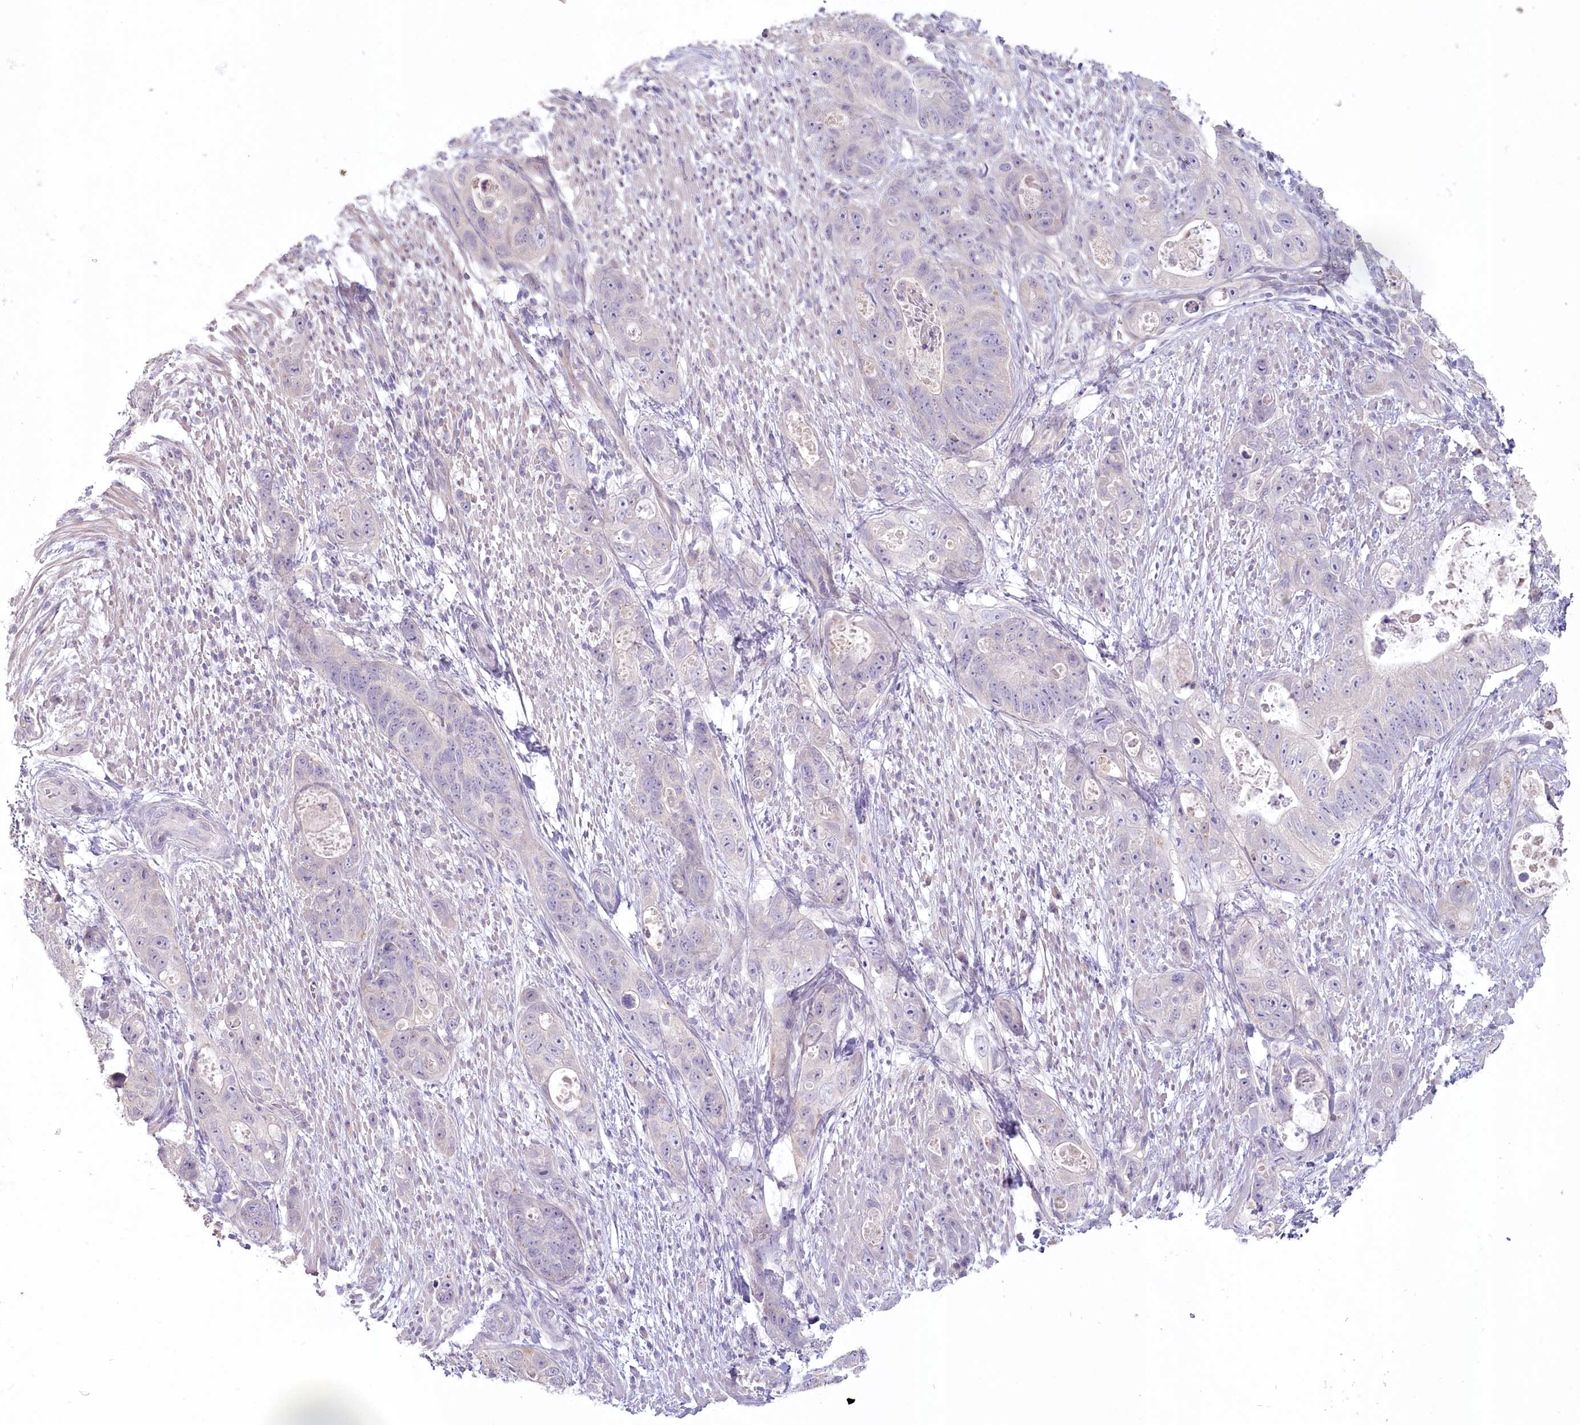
{"staining": {"intensity": "negative", "quantity": "none", "location": "none"}, "tissue": "stomach cancer", "cell_type": "Tumor cells", "image_type": "cancer", "snomed": [{"axis": "morphology", "description": "Adenocarcinoma, NOS"}, {"axis": "topography", "description": "Stomach"}], "caption": "Image shows no protein expression in tumor cells of stomach cancer (adenocarcinoma) tissue.", "gene": "USP11", "patient": {"sex": "female", "age": 89}}